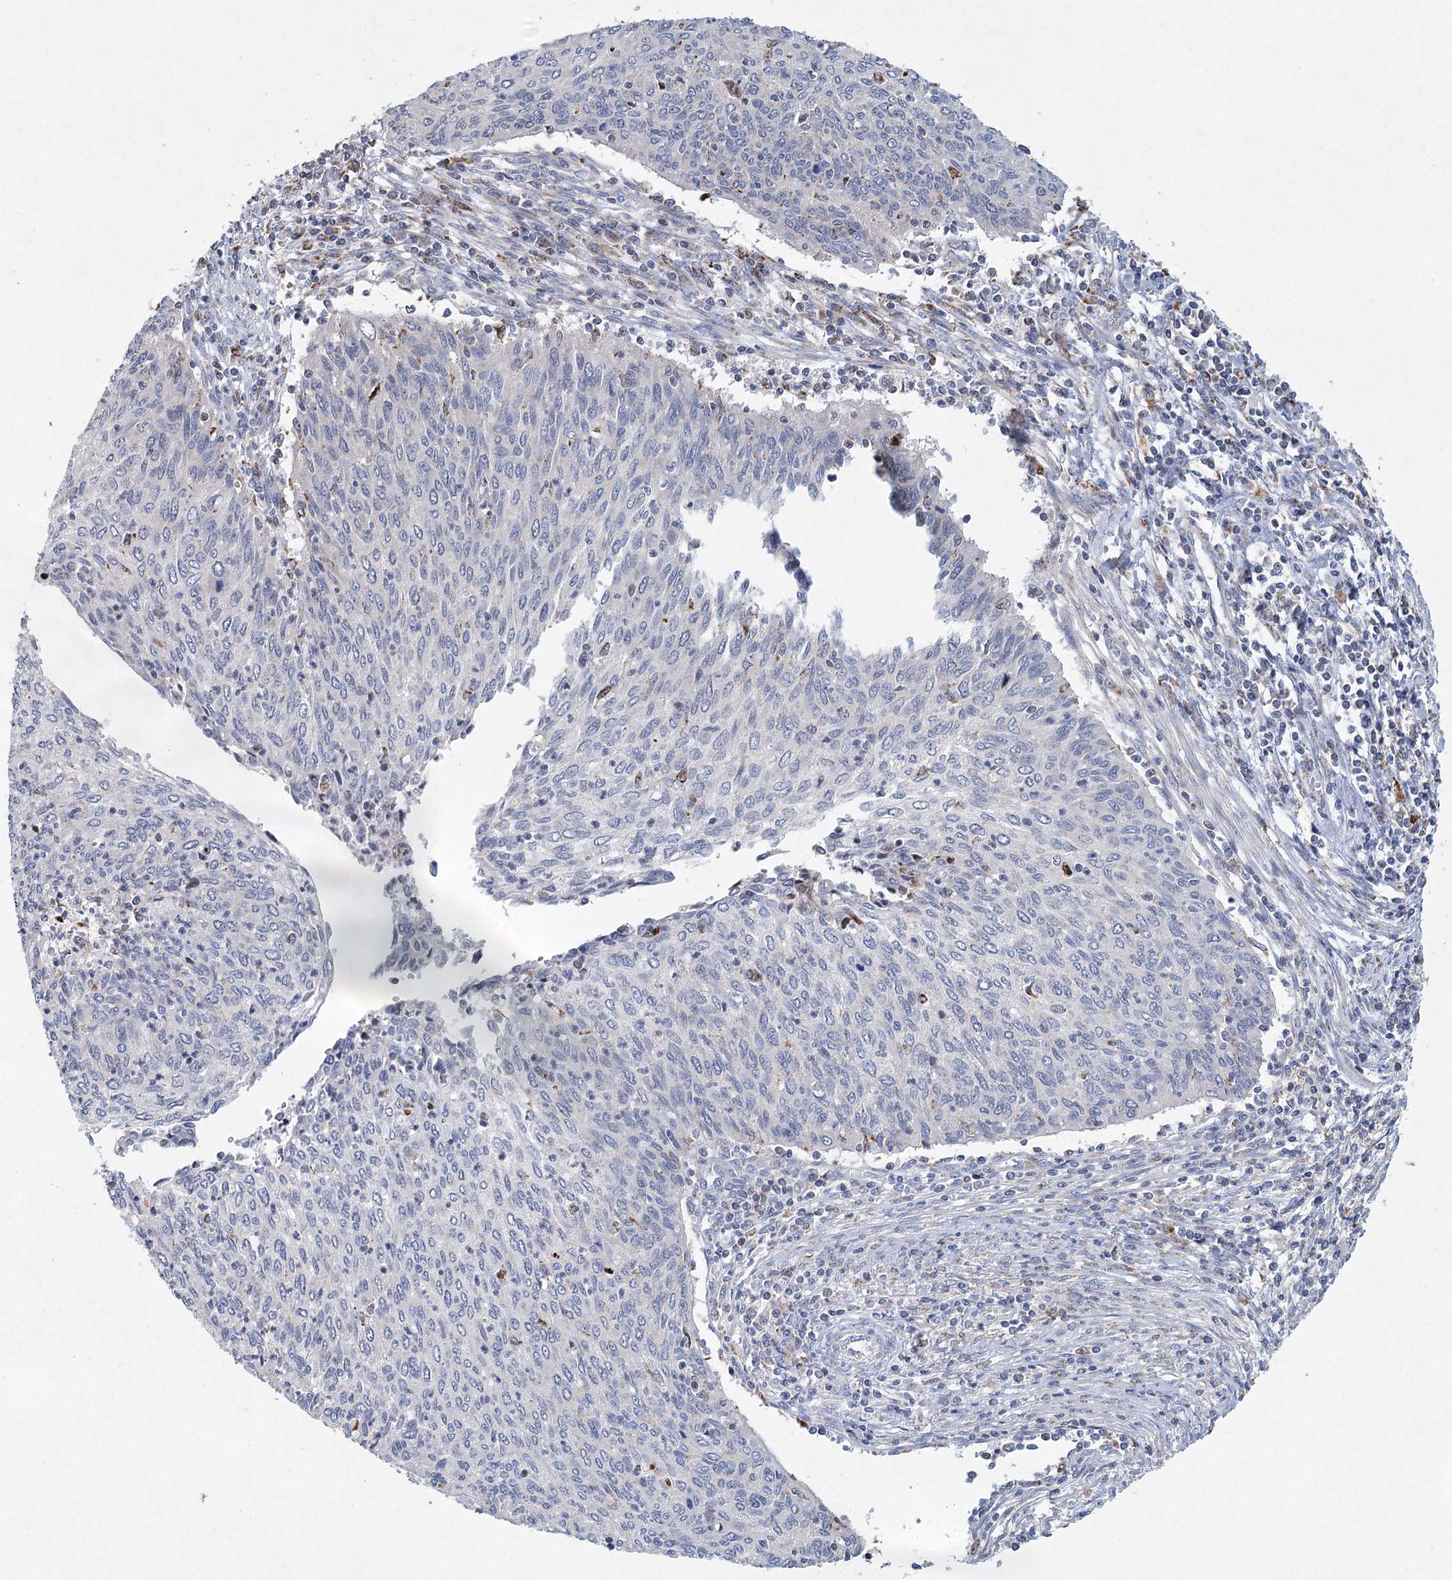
{"staining": {"intensity": "negative", "quantity": "none", "location": "none"}, "tissue": "cervical cancer", "cell_type": "Tumor cells", "image_type": "cancer", "snomed": [{"axis": "morphology", "description": "Squamous cell carcinoma, NOS"}, {"axis": "topography", "description": "Cervix"}], "caption": "High power microscopy micrograph of an IHC photomicrograph of cervical cancer (squamous cell carcinoma), revealing no significant expression in tumor cells.", "gene": "XPO6", "patient": {"sex": "female", "age": 38}}